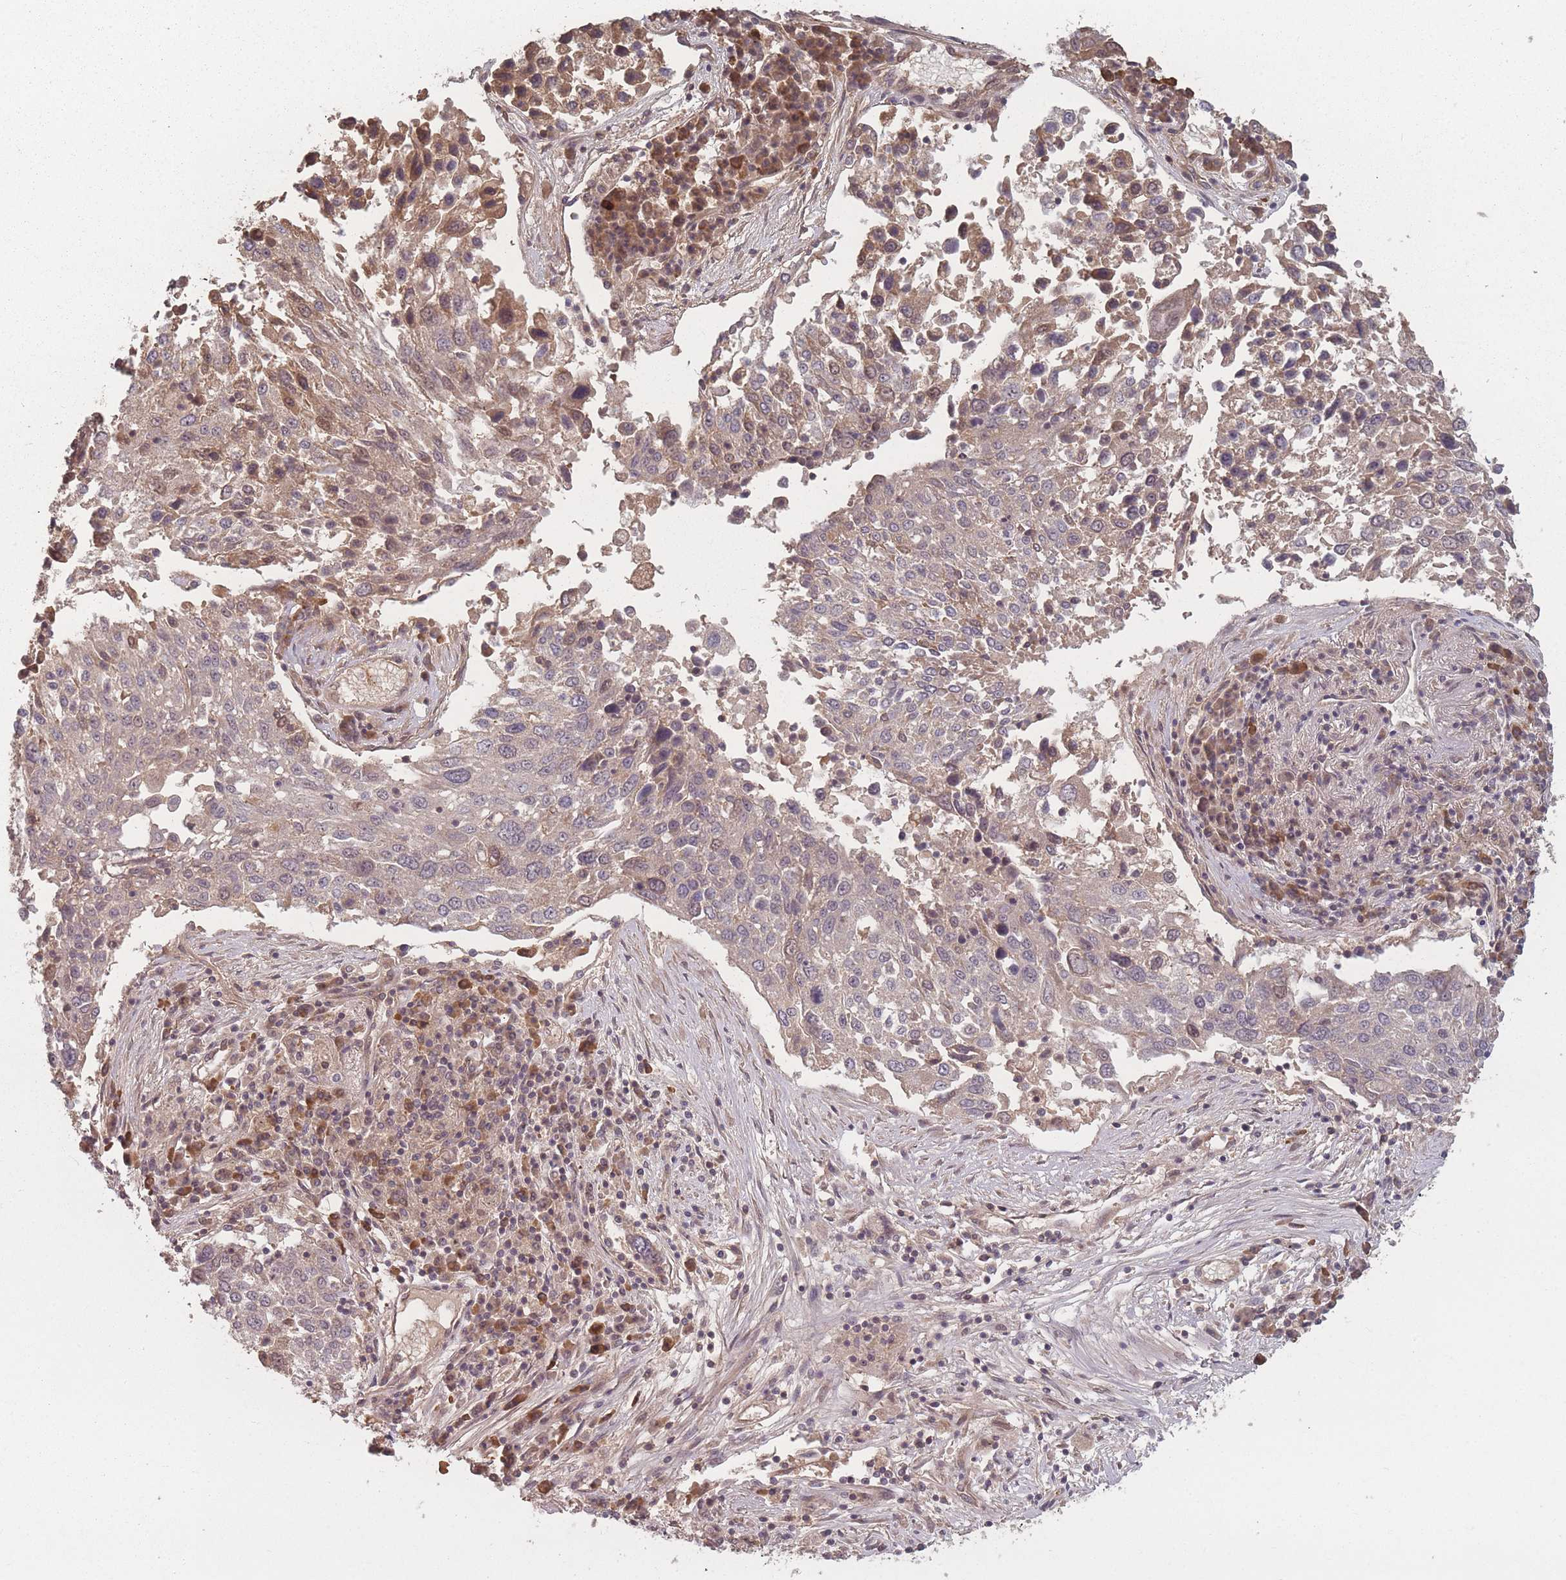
{"staining": {"intensity": "weak", "quantity": "25%-75%", "location": "cytoplasmic/membranous,nuclear"}, "tissue": "lung cancer", "cell_type": "Tumor cells", "image_type": "cancer", "snomed": [{"axis": "morphology", "description": "Squamous cell carcinoma, NOS"}, {"axis": "topography", "description": "Lung"}], "caption": "Weak cytoplasmic/membranous and nuclear expression for a protein is present in approximately 25%-75% of tumor cells of squamous cell carcinoma (lung) using IHC.", "gene": "HAGH", "patient": {"sex": "male", "age": 65}}